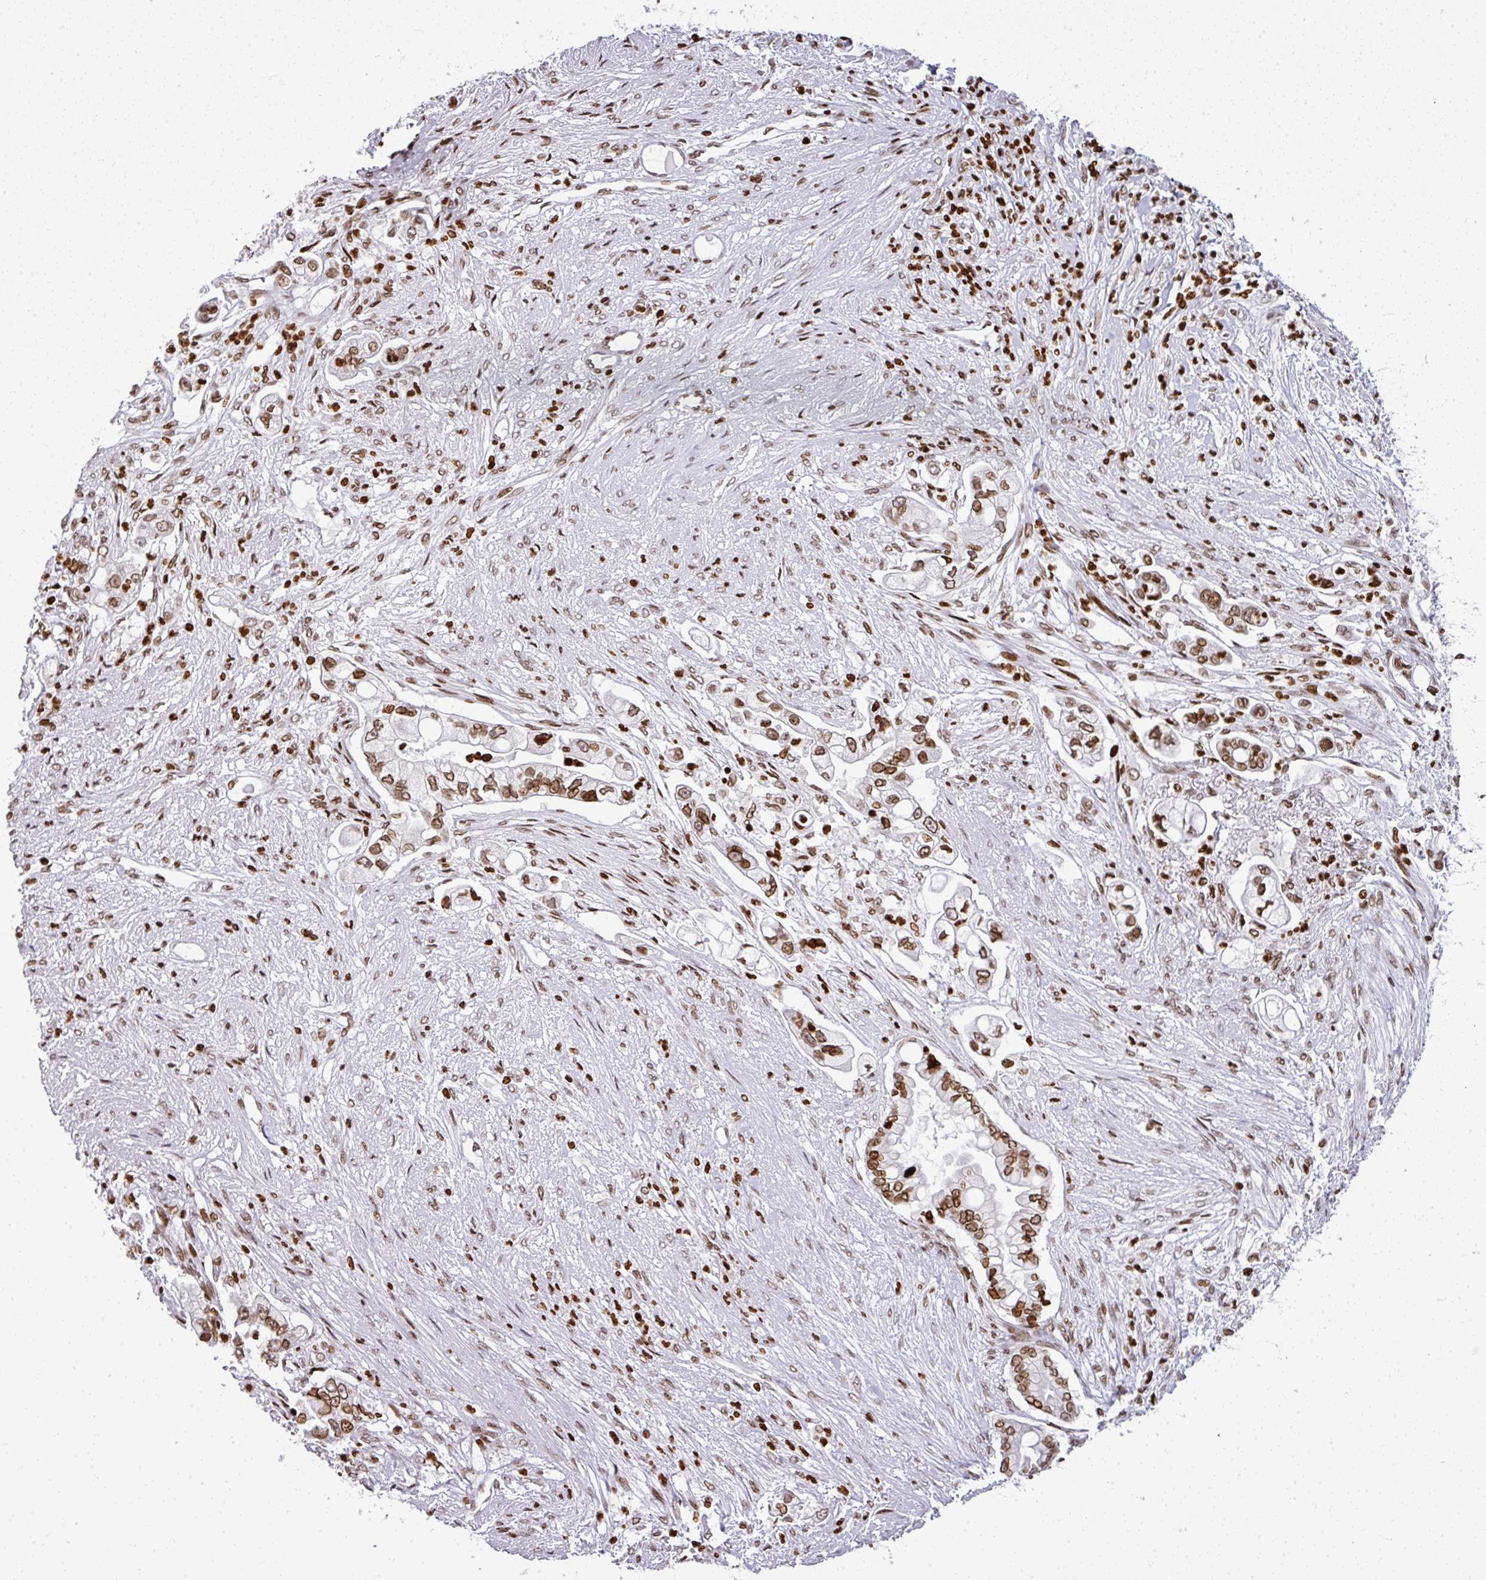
{"staining": {"intensity": "moderate", "quantity": ">75%", "location": "nuclear"}, "tissue": "pancreatic cancer", "cell_type": "Tumor cells", "image_type": "cancer", "snomed": [{"axis": "morphology", "description": "Adenocarcinoma, NOS"}, {"axis": "topography", "description": "Pancreas"}], "caption": "A brown stain labels moderate nuclear staining of a protein in adenocarcinoma (pancreatic) tumor cells.", "gene": "RASL11A", "patient": {"sex": "female", "age": 69}}